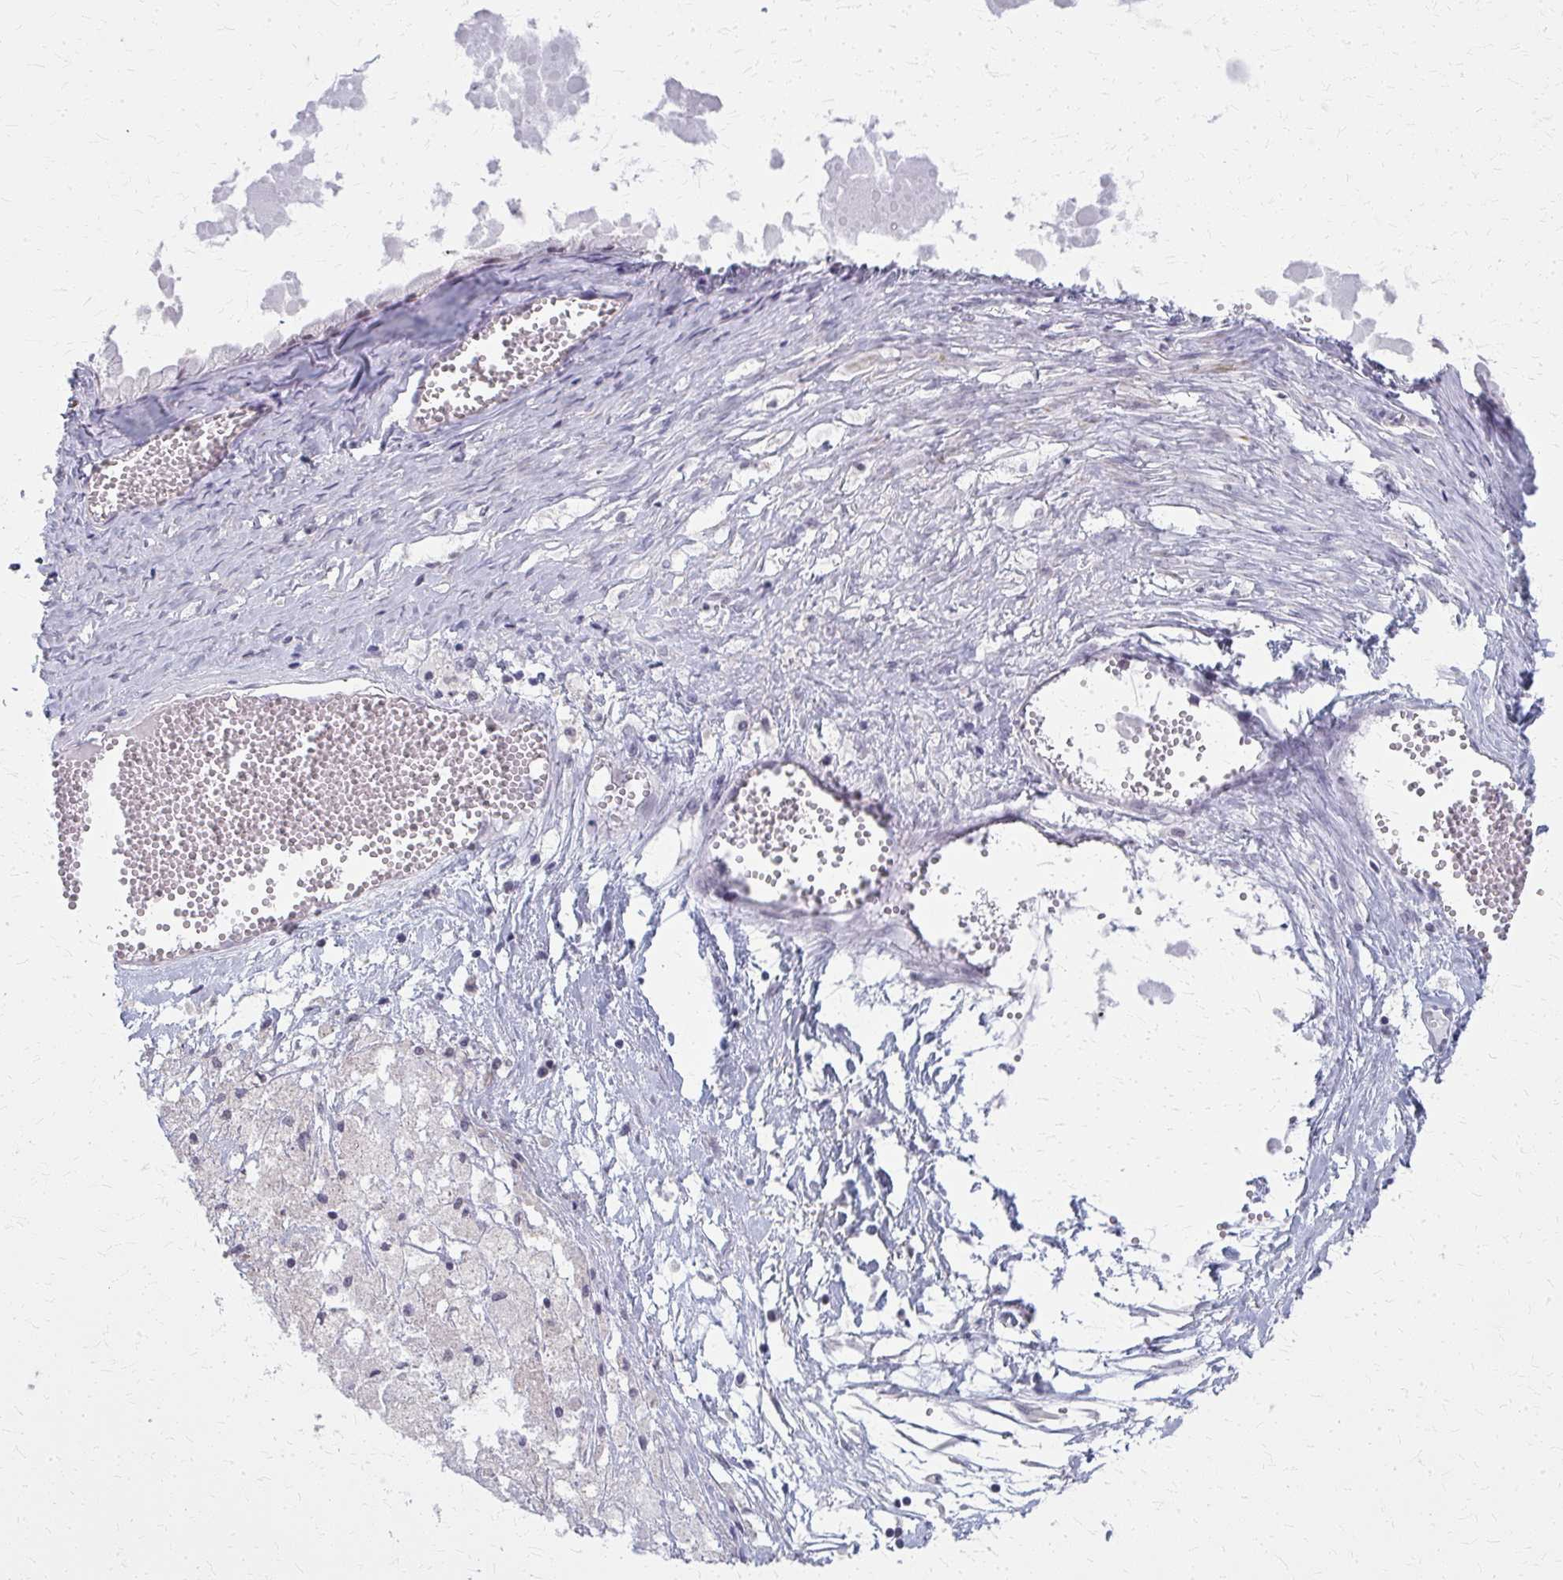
{"staining": {"intensity": "negative", "quantity": "none", "location": "none"}, "tissue": "ovarian cancer", "cell_type": "Tumor cells", "image_type": "cancer", "snomed": [{"axis": "morphology", "description": "Cystadenocarcinoma, mucinous, NOS"}, {"axis": "topography", "description": "Ovary"}], "caption": "A photomicrograph of ovarian cancer (mucinous cystadenocarcinoma) stained for a protein displays no brown staining in tumor cells.", "gene": "CASQ2", "patient": {"sex": "female", "age": 61}}